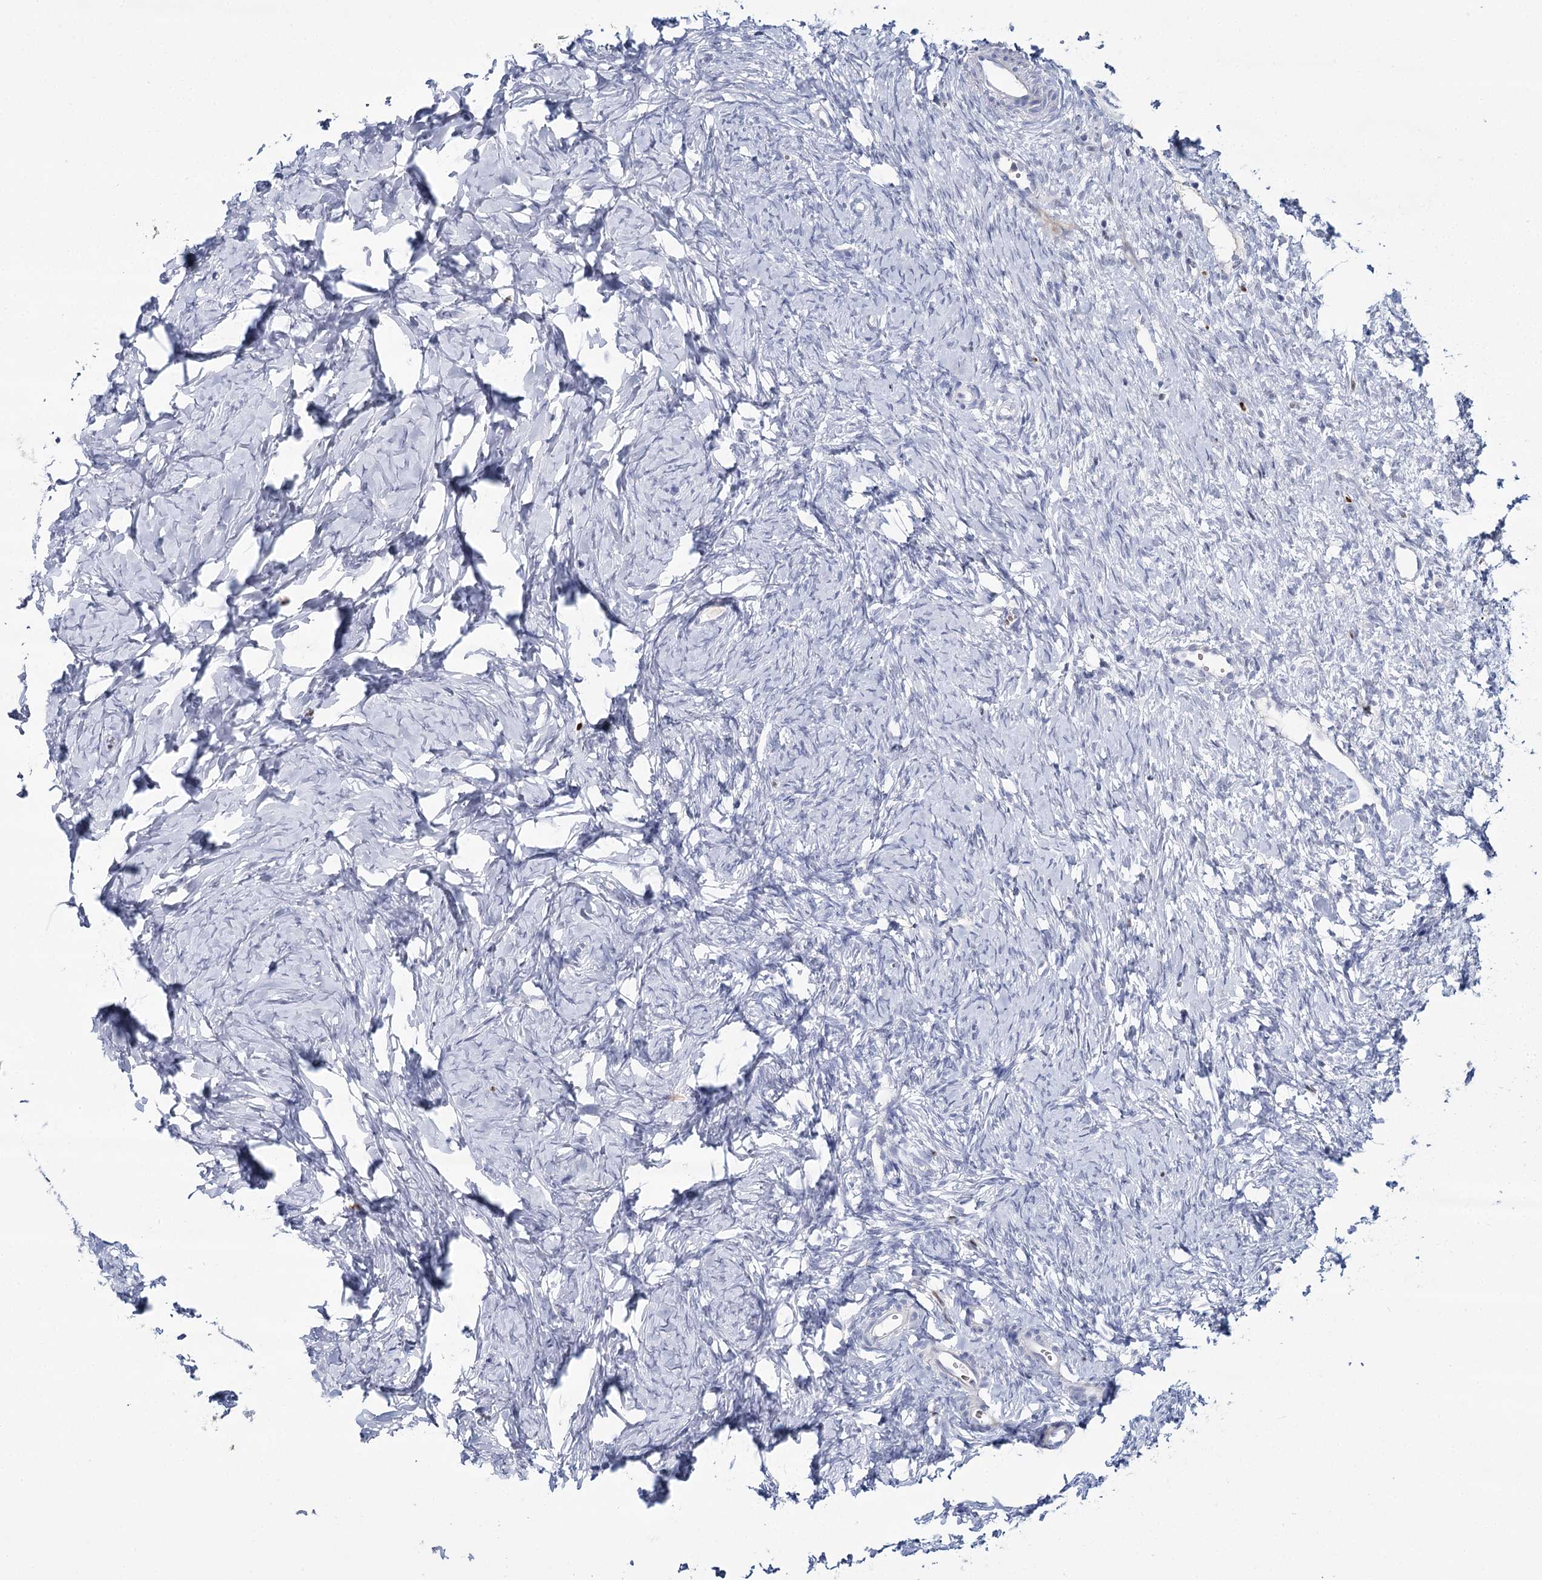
{"staining": {"intensity": "negative", "quantity": "none", "location": "none"}, "tissue": "ovary", "cell_type": "Ovarian stroma cells", "image_type": "normal", "snomed": [{"axis": "morphology", "description": "Normal tissue, NOS"}, {"axis": "topography", "description": "Ovary"}], "caption": "An immunohistochemistry (IHC) micrograph of unremarkable ovary is shown. There is no staining in ovarian stroma cells of ovary.", "gene": "IGSF3", "patient": {"sex": "female", "age": 51}}